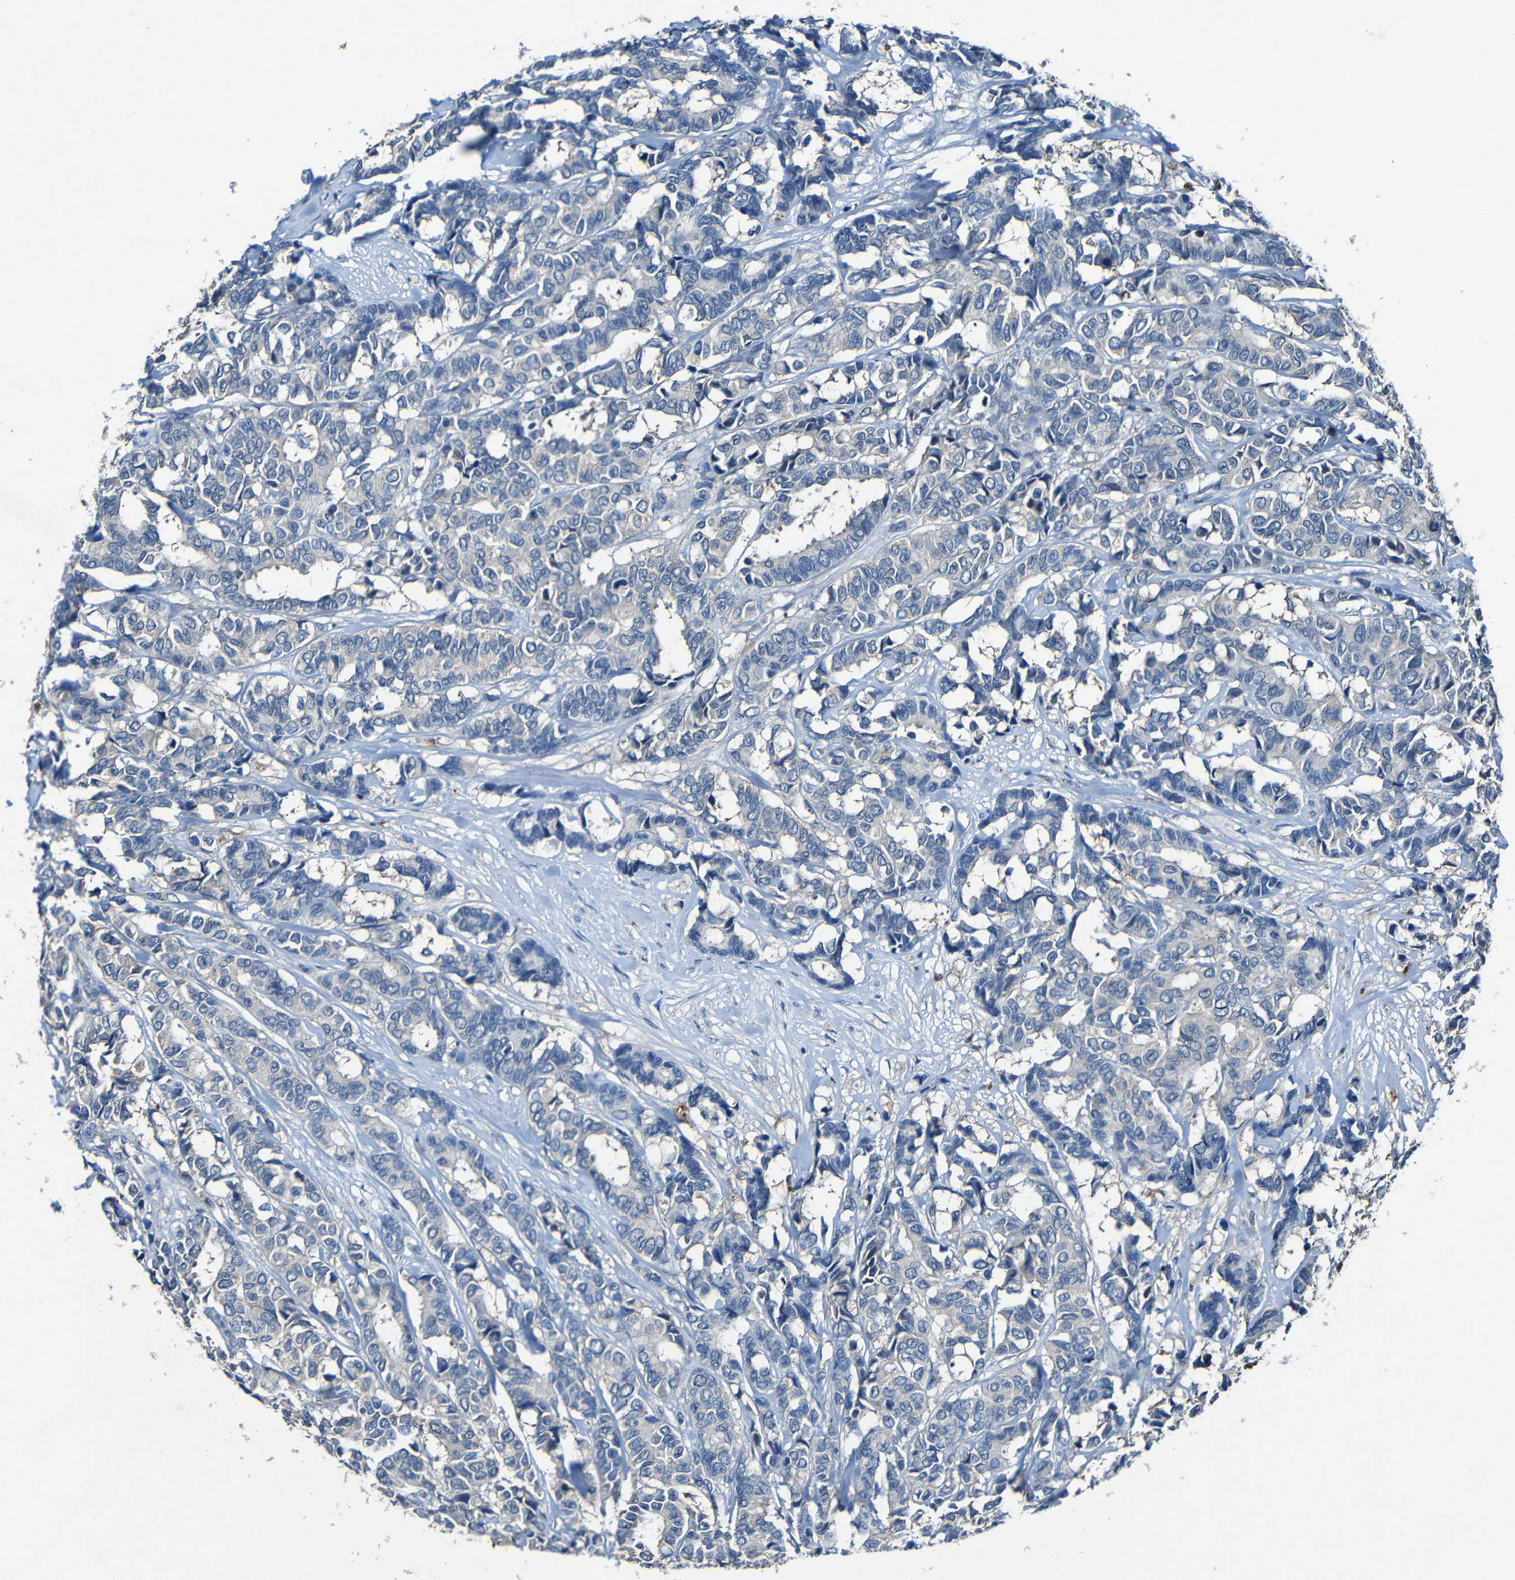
{"staining": {"intensity": "negative", "quantity": "none", "location": "none"}, "tissue": "breast cancer", "cell_type": "Tumor cells", "image_type": "cancer", "snomed": [{"axis": "morphology", "description": "Duct carcinoma"}, {"axis": "topography", "description": "Breast"}], "caption": "Tumor cells show no significant positivity in breast cancer (intraductal carcinoma). Brightfield microscopy of IHC stained with DAB (brown) and hematoxylin (blue), captured at high magnification.", "gene": "LRRC70", "patient": {"sex": "female", "age": 87}}